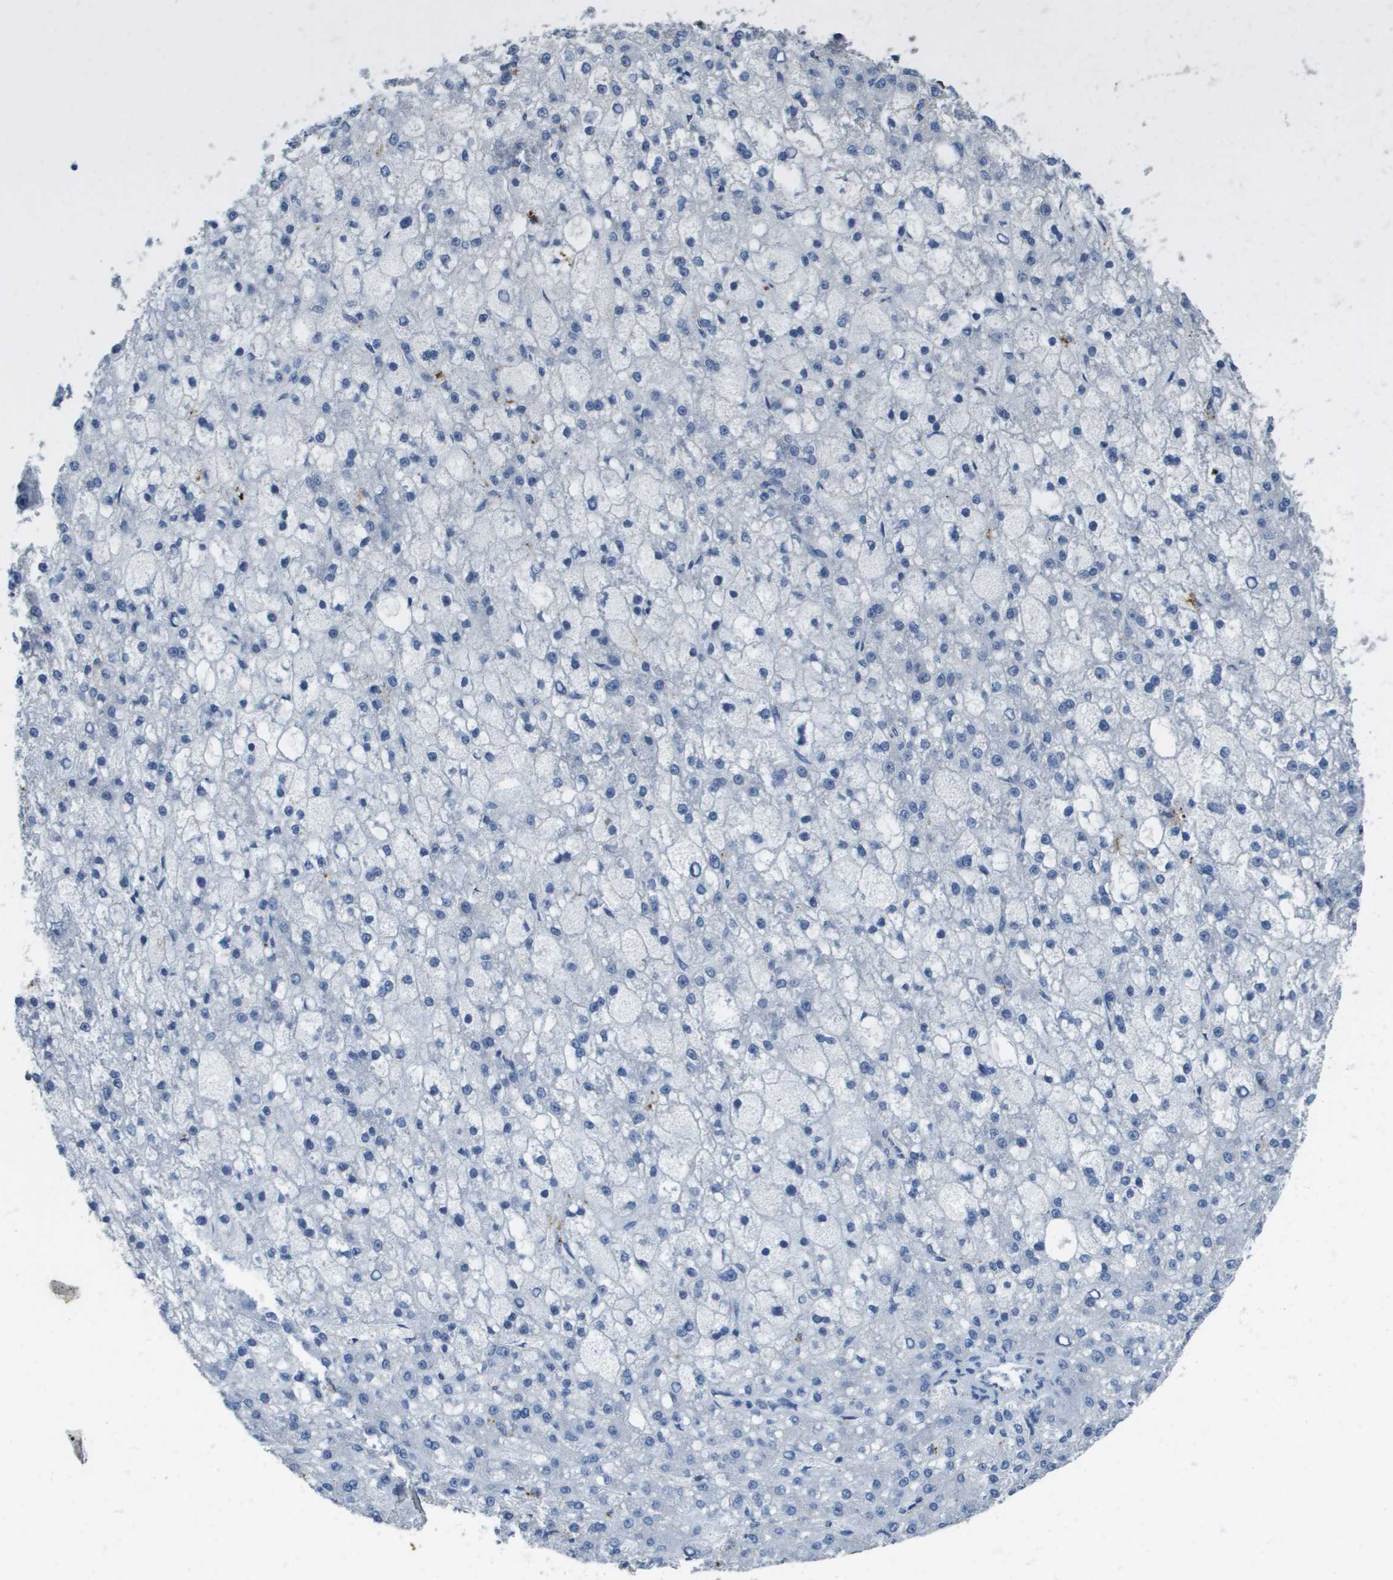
{"staining": {"intensity": "negative", "quantity": "none", "location": "none"}, "tissue": "liver cancer", "cell_type": "Tumor cells", "image_type": "cancer", "snomed": [{"axis": "morphology", "description": "Carcinoma, Hepatocellular, NOS"}, {"axis": "topography", "description": "Liver"}], "caption": "A photomicrograph of liver cancer (hepatocellular carcinoma) stained for a protein displays no brown staining in tumor cells.", "gene": "FABP5", "patient": {"sex": "male", "age": 67}}